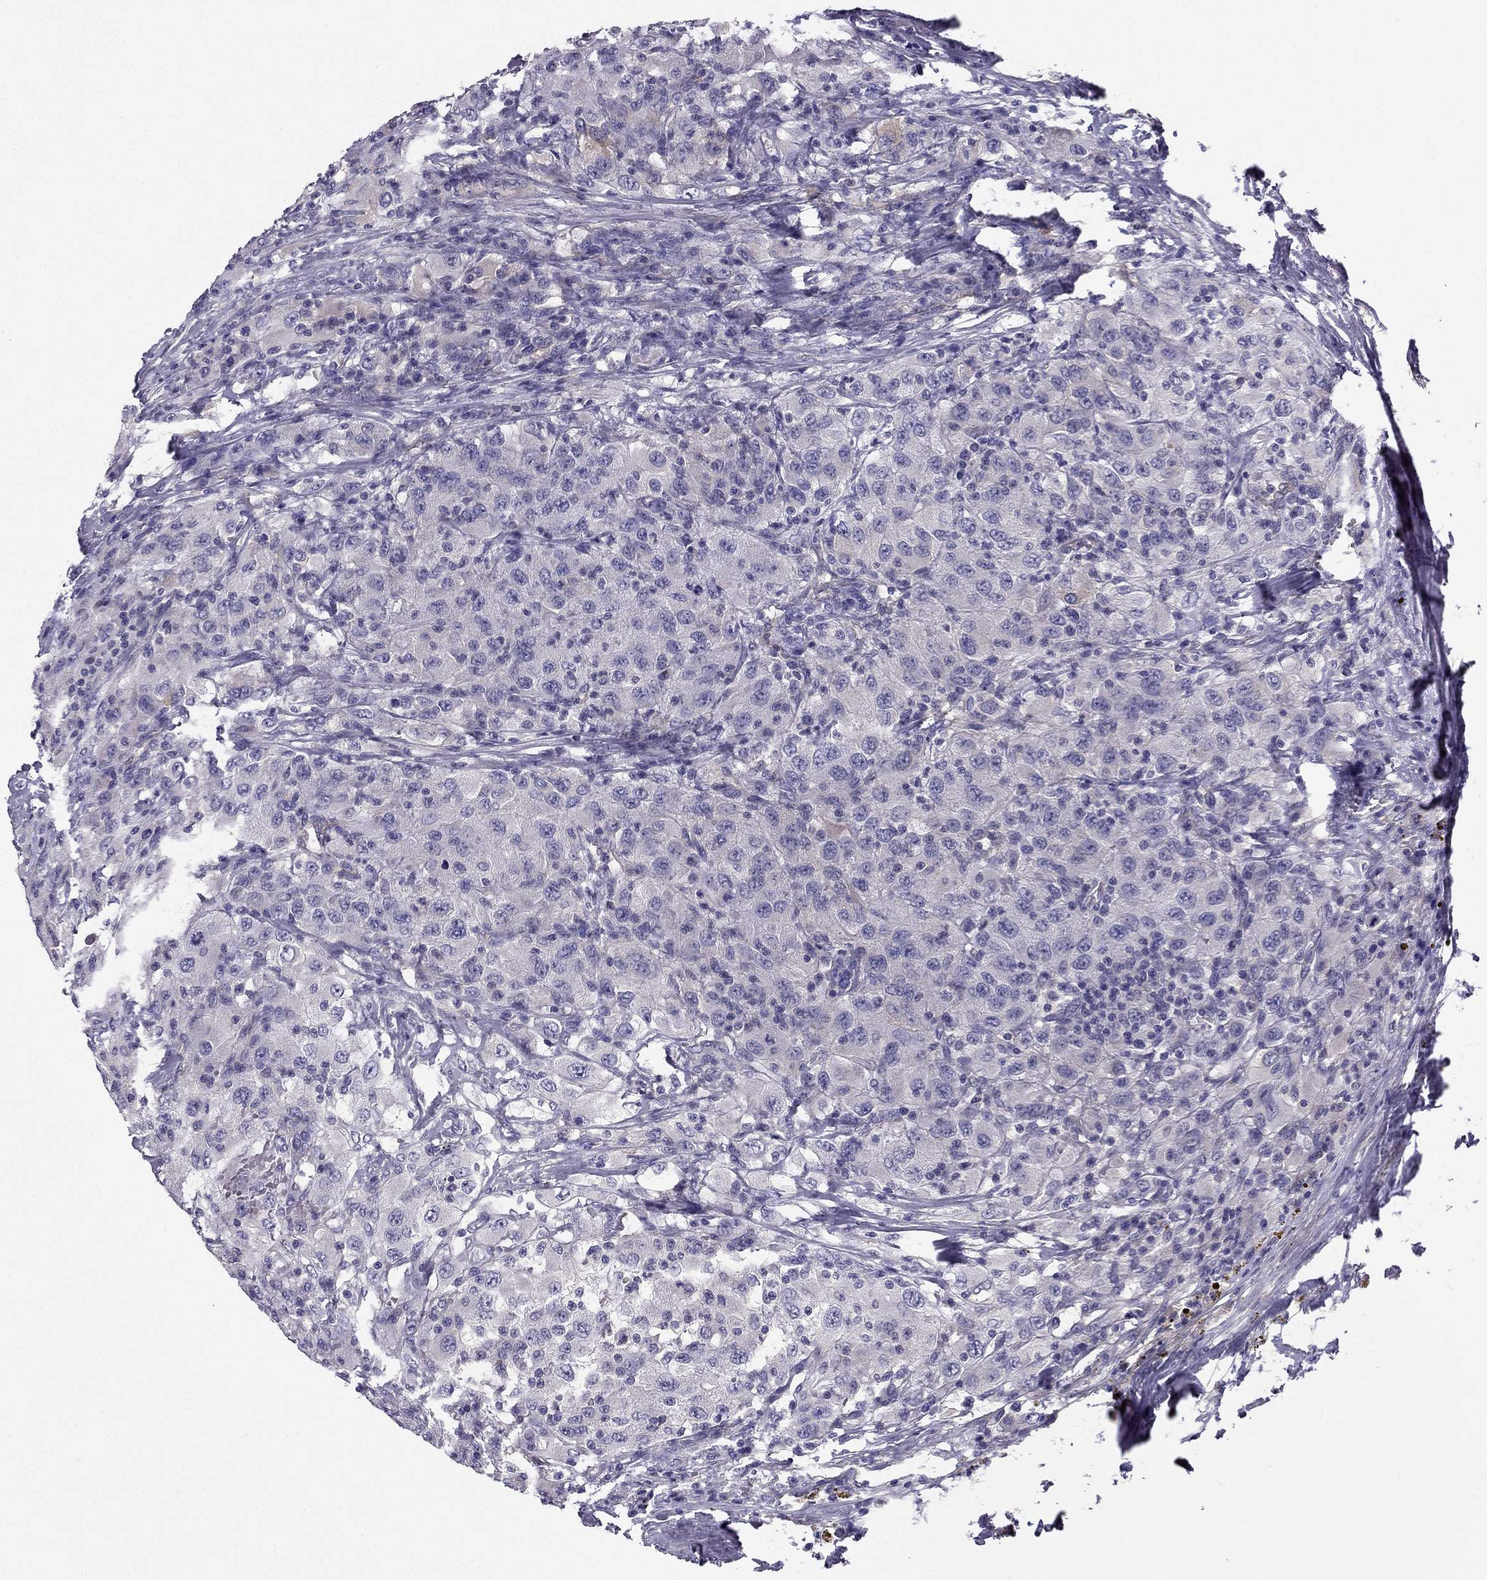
{"staining": {"intensity": "negative", "quantity": "none", "location": "none"}, "tissue": "renal cancer", "cell_type": "Tumor cells", "image_type": "cancer", "snomed": [{"axis": "morphology", "description": "Adenocarcinoma, NOS"}, {"axis": "topography", "description": "Kidney"}], "caption": "High magnification brightfield microscopy of renal adenocarcinoma stained with DAB (3,3'-diaminobenzidine) (brown) and counterstained with hematoxylin (blue): tumor cells show no significant expression. (DAB (3,3'-diaminobenzidine) immunohistochemistry visualized using brightfield microscopy, high magnification).", "gene": "SYT5", "patient": {"sex": "female", "age": 67}}